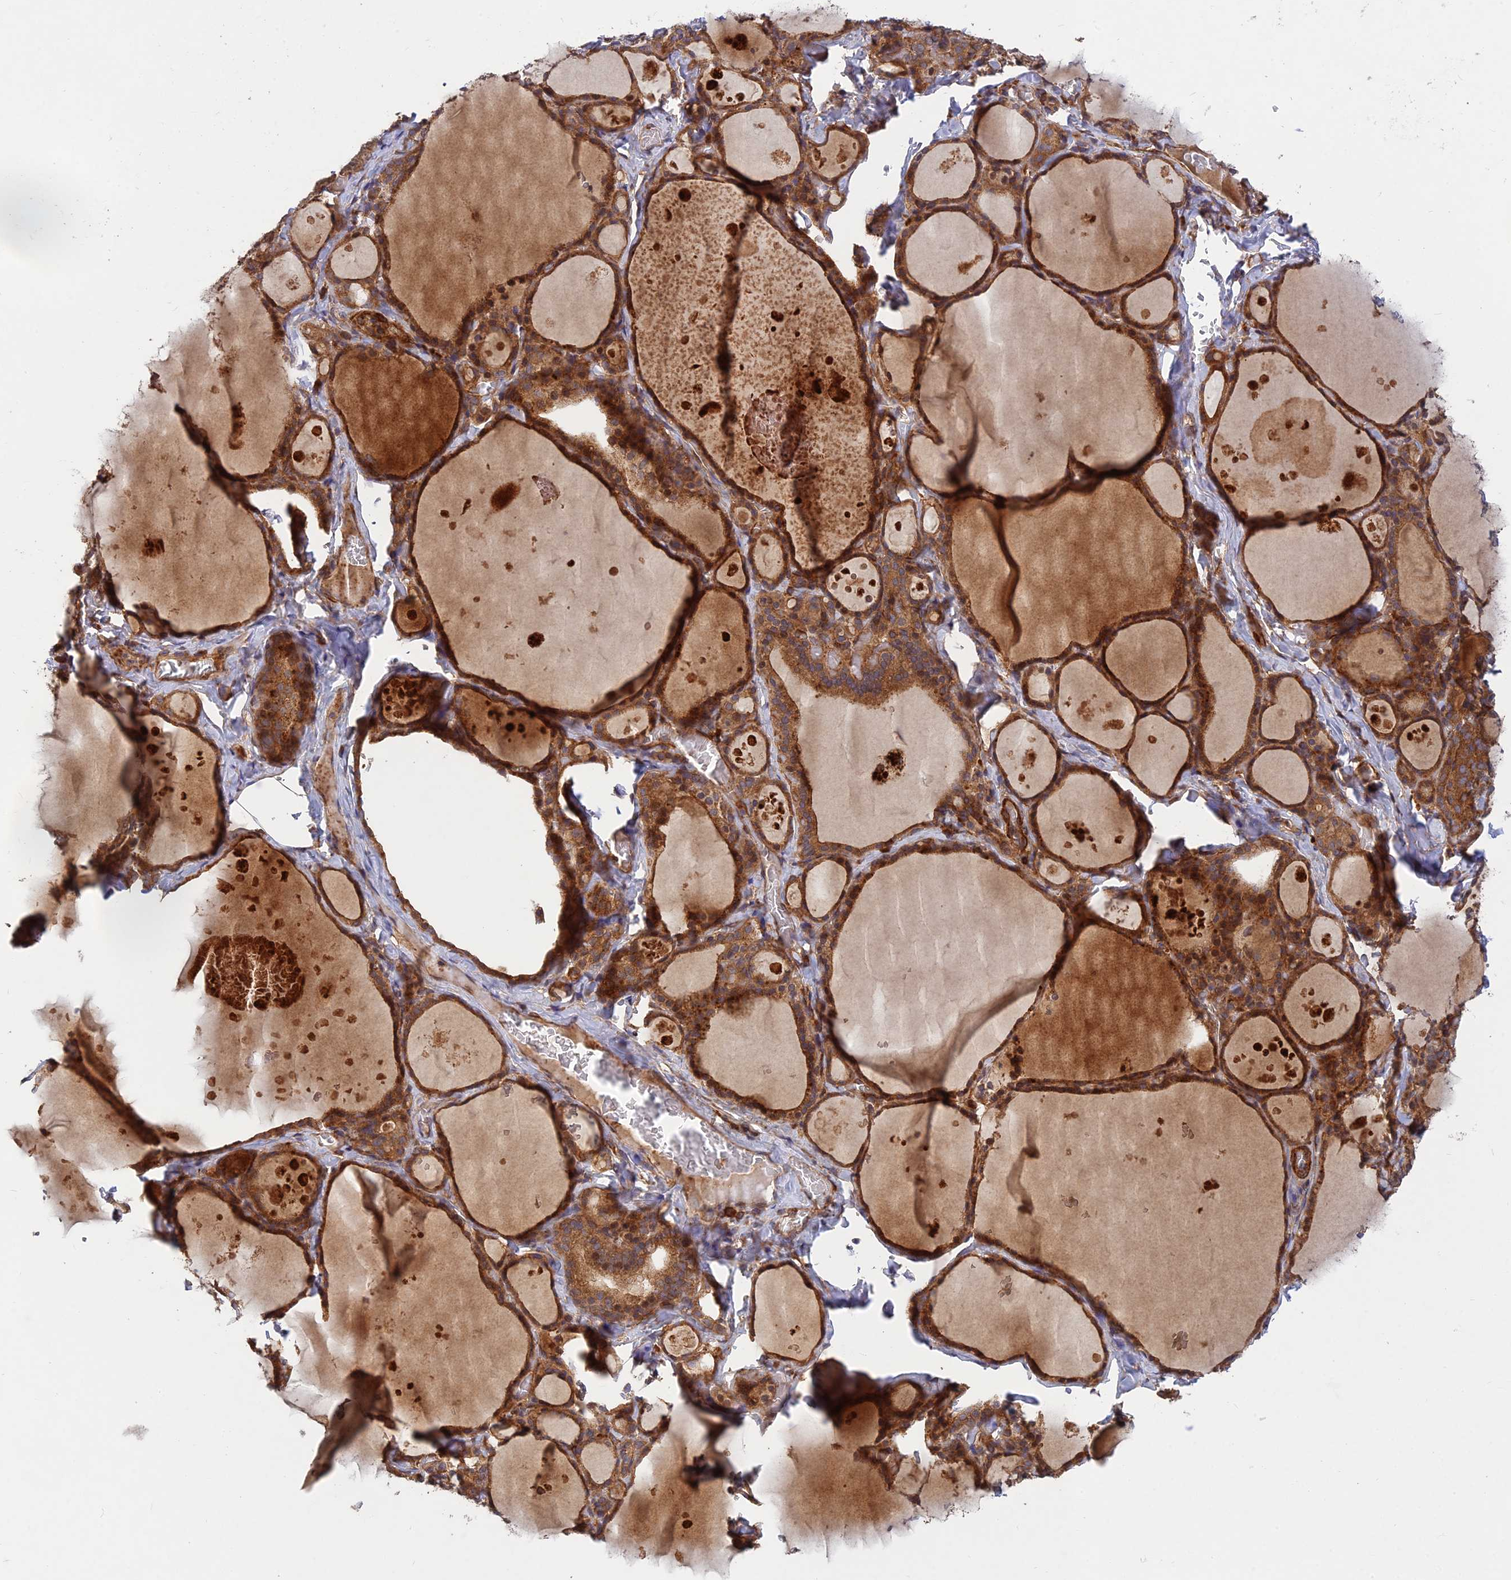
{"staining": {"intensity": "strong", "quantity": ">75%", "location": "cytoplasmic/membranous"}, "tissue": "thyroid gland", "cell_type": "Glandular cells", "image_type": "normal", "snomed": [{"axis": "morphology", "description": "Normal tissue, NOS"}, {"axis": "topography", "description": "Thyroid gland"}], "caption": "An image of thyroid gland stained for a protein demonstrates strong cytoplasmic/membranous brown staining in glandular cells. (DAB (3,3'-diaminobenzidine) IHC with brightfield microscopy, high magnification).", "gene": "RELCH", "patient": {"sex": "male", "age": 56}}